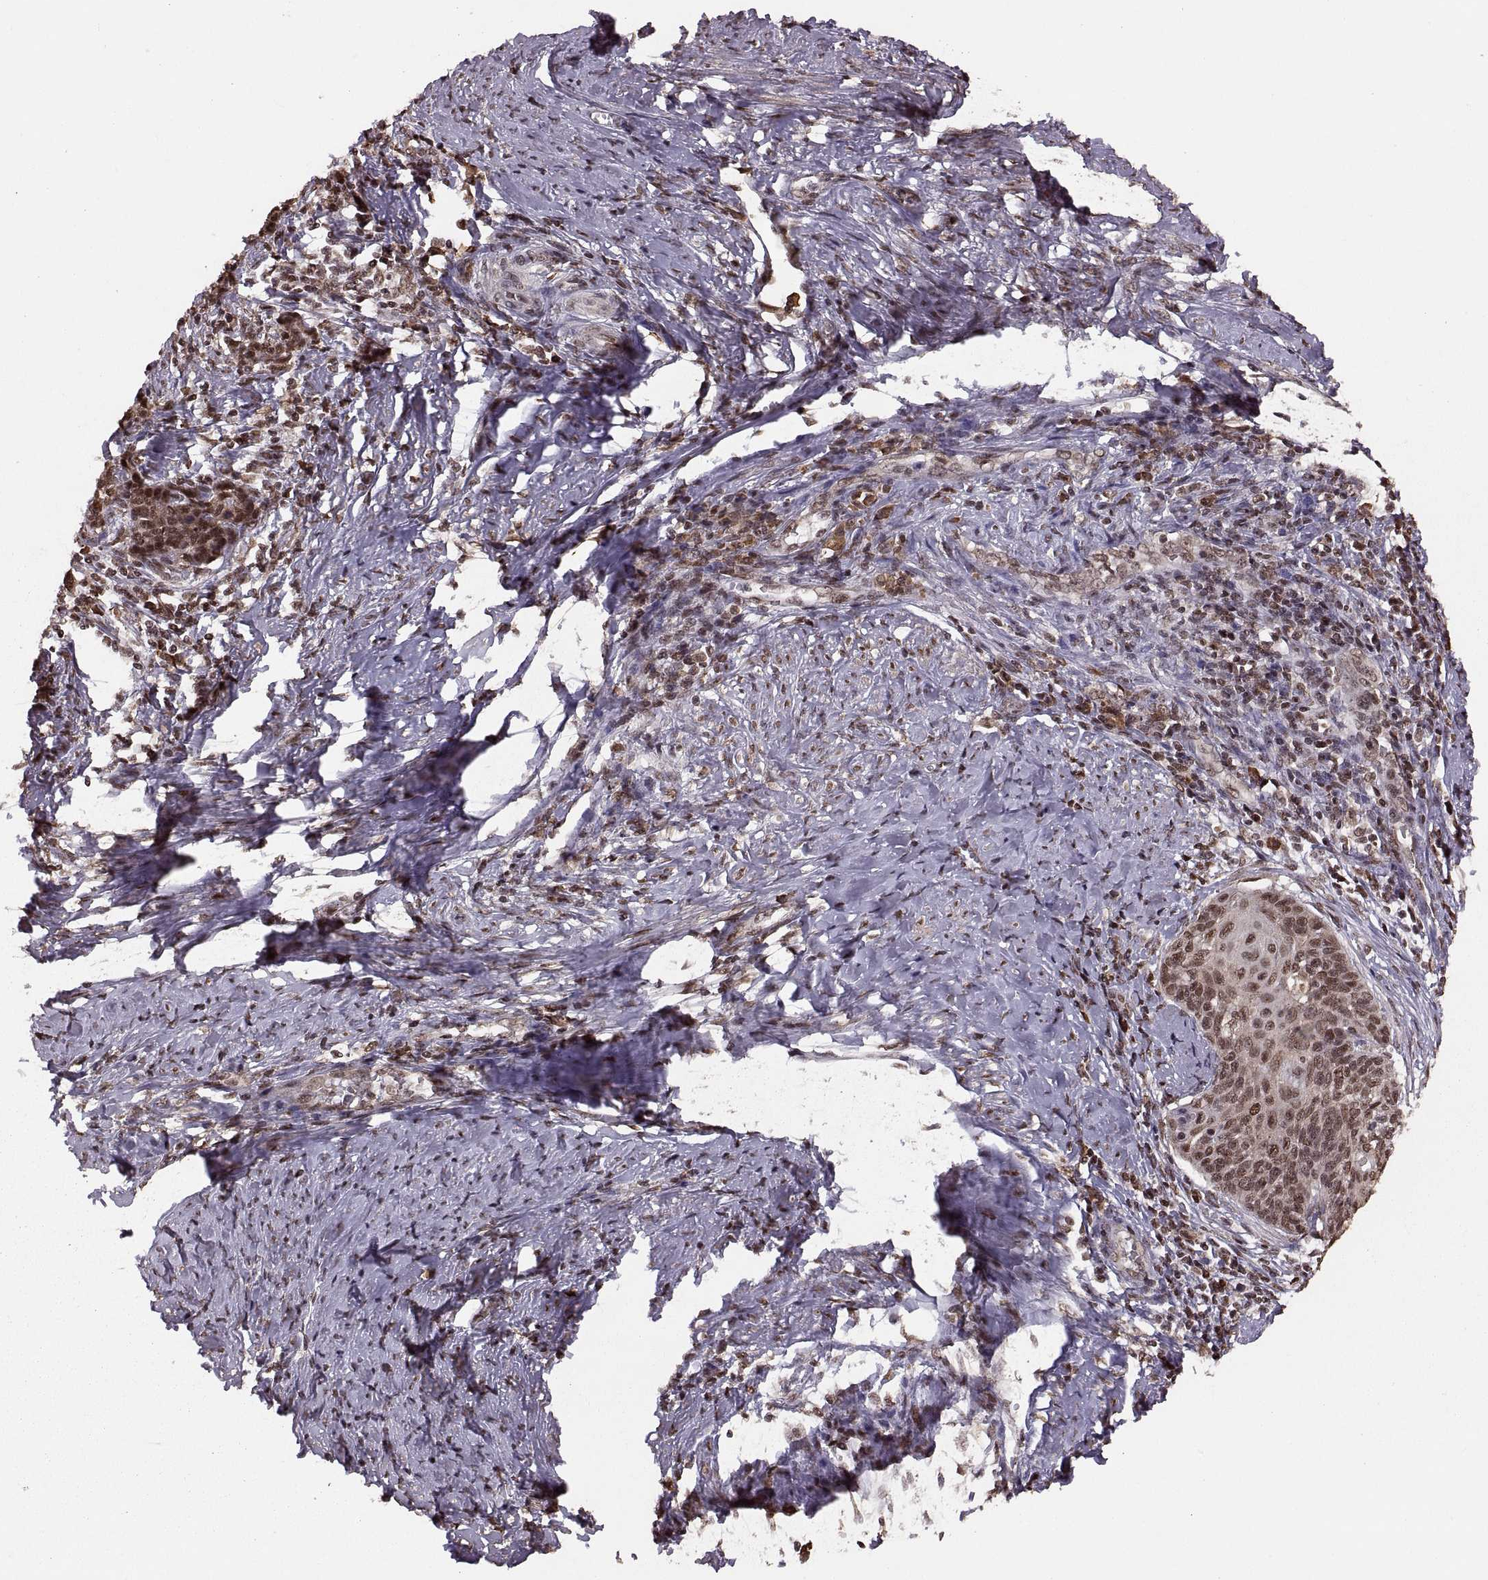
{"staining": {"intensity": "moderate", "quantity": ">75%", "location": "nuclear"}, "tissue": "cervical cancer", "cell_type": "Tumor cells", "image_type": "cancer", "snomed": [{"axis": "morphology", "description": "Squamous cell carcinoma, NOS"}, {"axis": "topography", "description": "Cervix"}], "caption": "Immunohistochemistry (IHC) histopathology image of neoplastic tissue: cervical cancer (squamous cell carcinoma) stained using immunohistochemistry (IHC) displays medium levels of moderate protein expression localized specifically in the nuclear of tumor cells, appearing as a nuclear brown color.", "gene": "RFT1", "patient": {"sex": "female", "age": 39}}